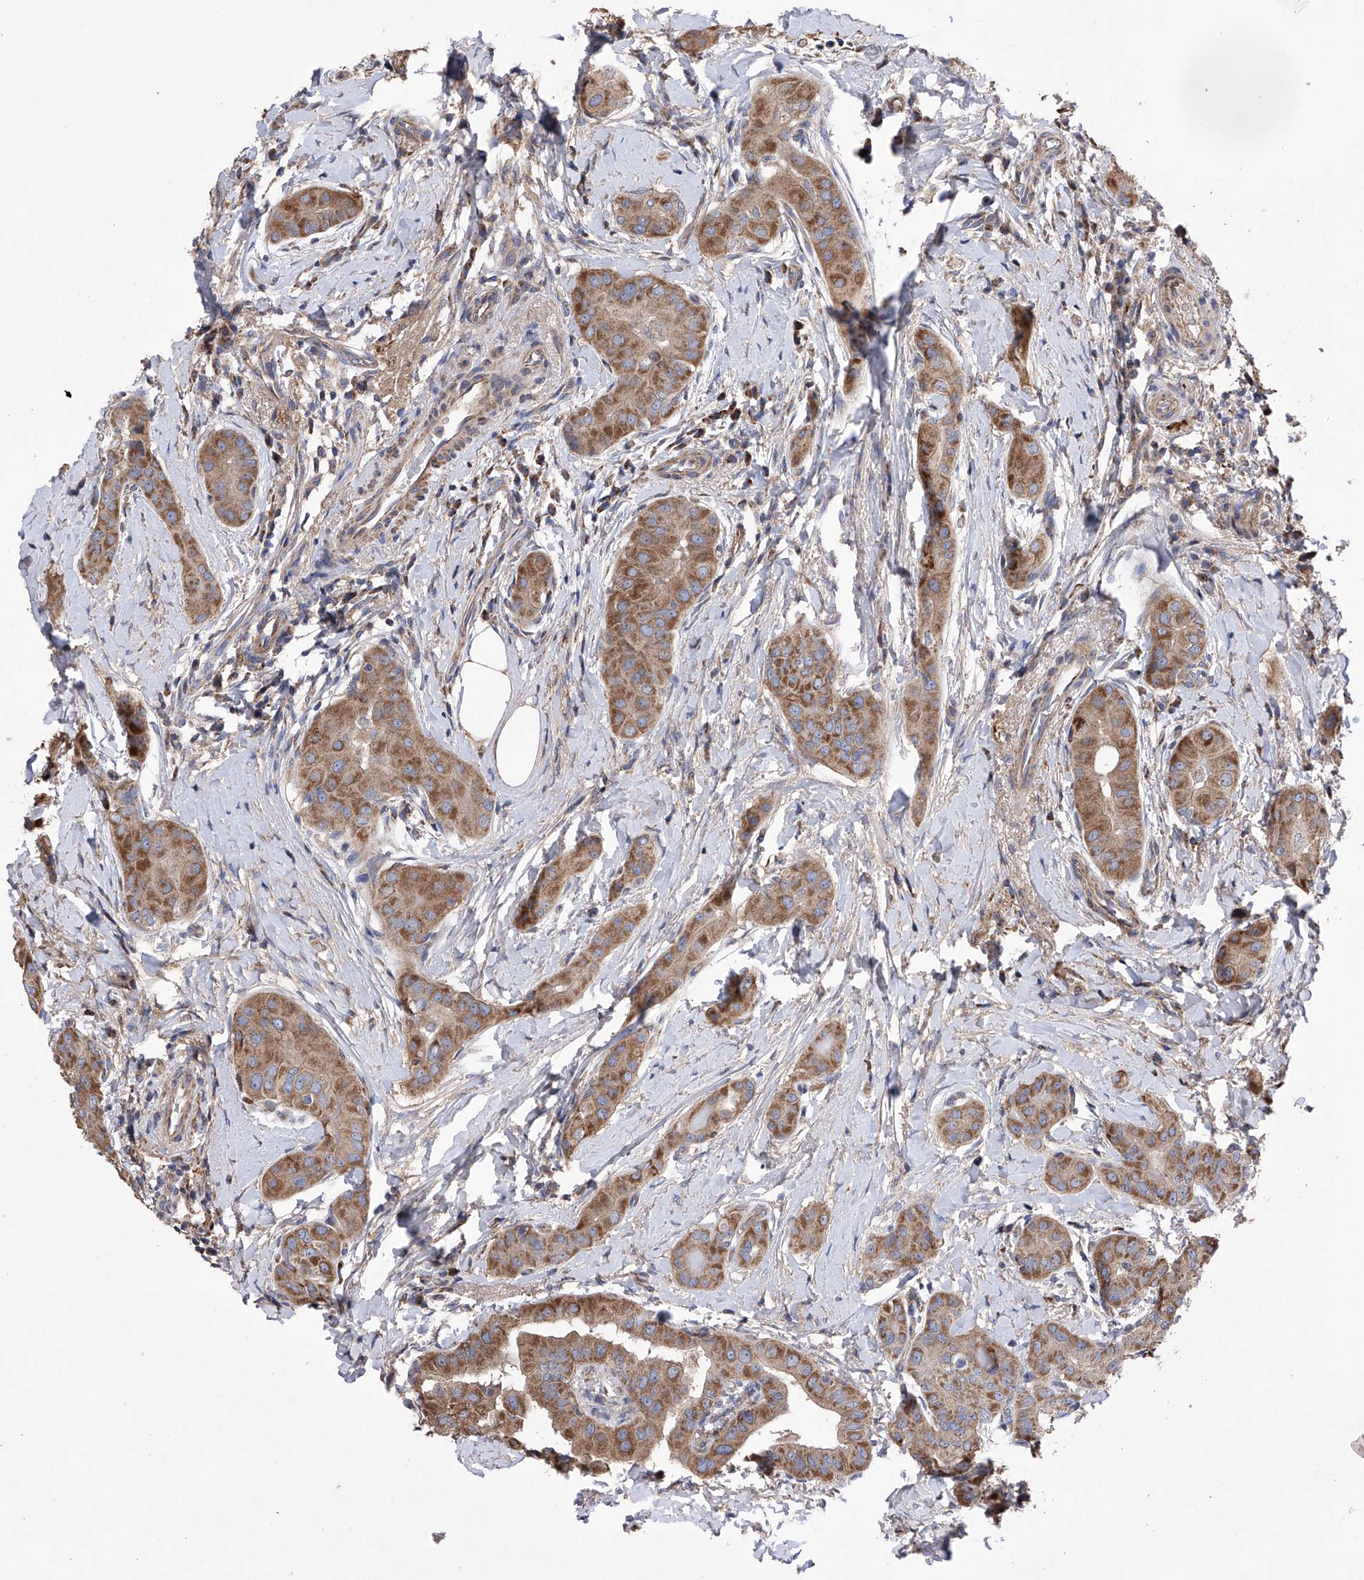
{"staining": {"intensity": "moderate", "quantity": ">75%", "location": "cytoplasmic/membranous"}, "tissue": "thyroid cancer", "cell_type": "Tumor cells", "image_type": "cancer", "snomed": [{"axis": "morphology", "description": "Papillary adenocarcinoma, NOS"}, {"axis": "topography", "description": "Thyroid gland"}], "caption": "Thyroid cancer was stained to show a protein in brown. There is medium levels of moderate cytoplasmic/membranous expression in about >75% of tumor cells. (DAB (3,3'-diaminobenzidine) IHC, brown staining for protein, blue staining for nuclei).", "gene": "EFCAB2", "patient": {"sex": "male", "age": 33}}